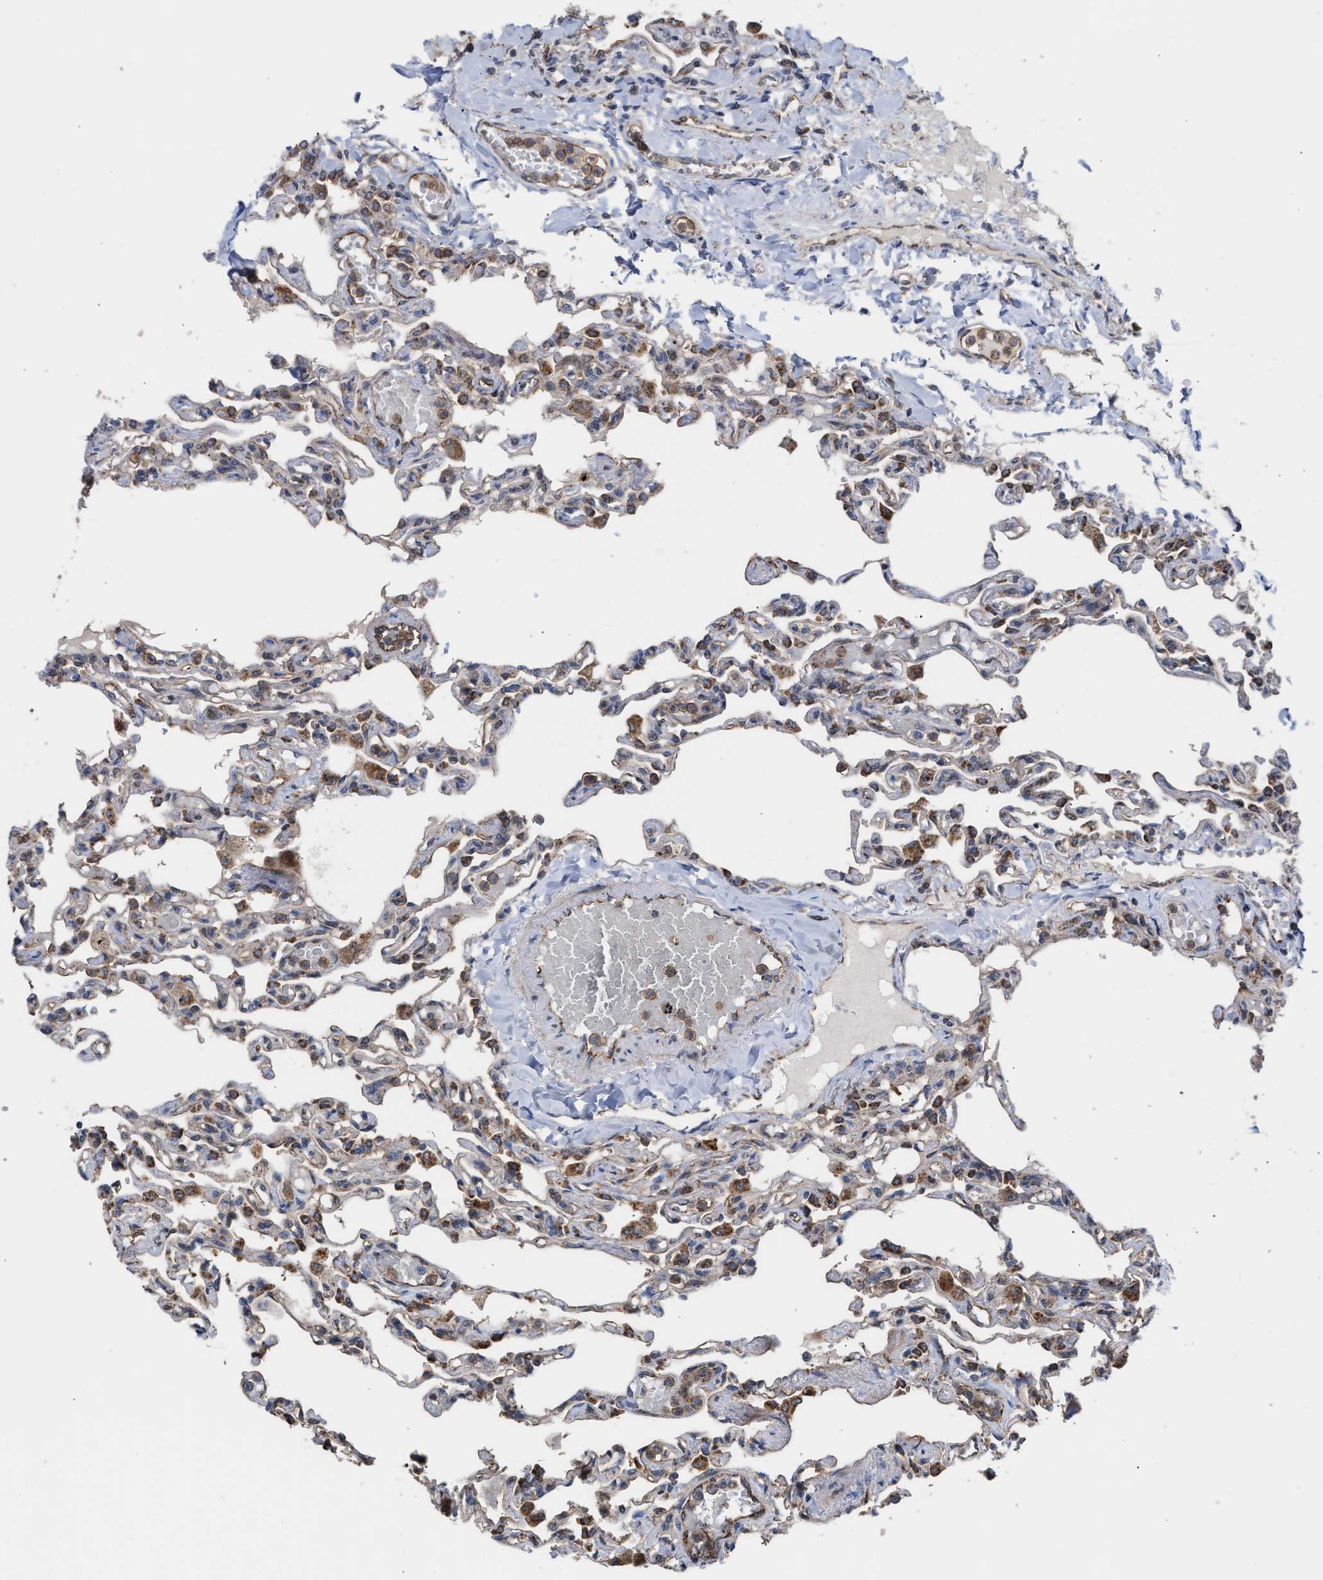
{"staining": {"intensity": "negative", "quantity": "none", "location": "none"}, "tissue": "lung", "cell_type": "Alveolar cells", "image_type": "normal", "snomed": [{"axis": "morphology", "description": "Normal tissue, NOS"}, {"axis": "topography", "description": "Lung"}], "caption": "There is no significant expression in alveolar cells of lung. (DAB (3,3'-diaminobenzidine) IHC visualized using brightfield microscopy, high magnification).", "gene": "EXOSC2", "patient": {"sex": "male", "age": 21}}